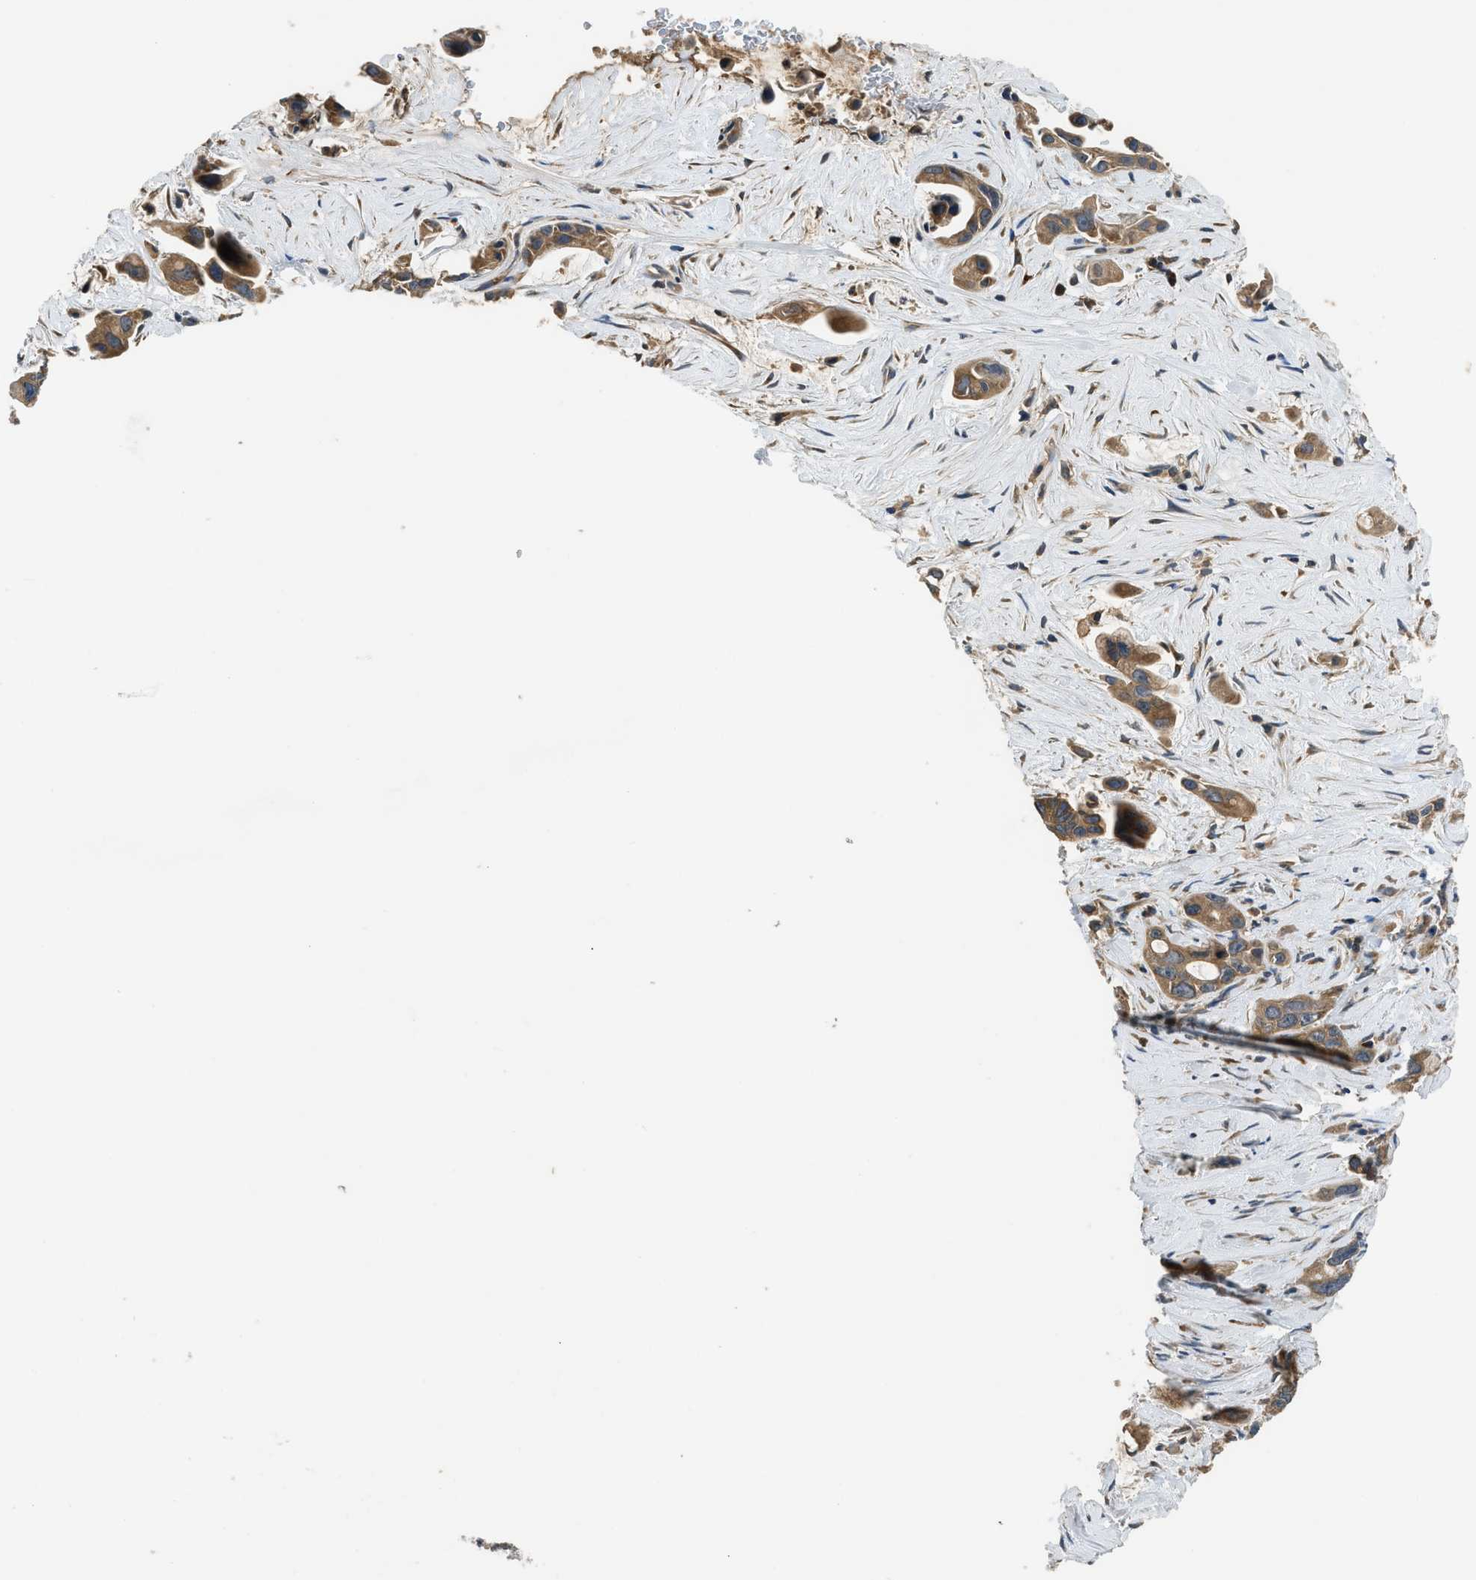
{"staining": {"intensity": "moderate", "quantity": ">75%", "location": "cytoplasmic/membranous"}, "tissue": "pancreatic cancer", "cell_type": "Tumor cells", "image_type": "cancer", "snomed": [{"axis": "morphology", "description": "Adenocarcinoma, NOS"}, {"axis": "topography", "description": "Pancreas"}], "caption": "Tumor cells exhibit moderate cytoplasmic/membranous staining in about >75% of cells in pancreatic cancer.", "gene": "PAFAH2", "patient": {"sex": "male", "age": 53}}